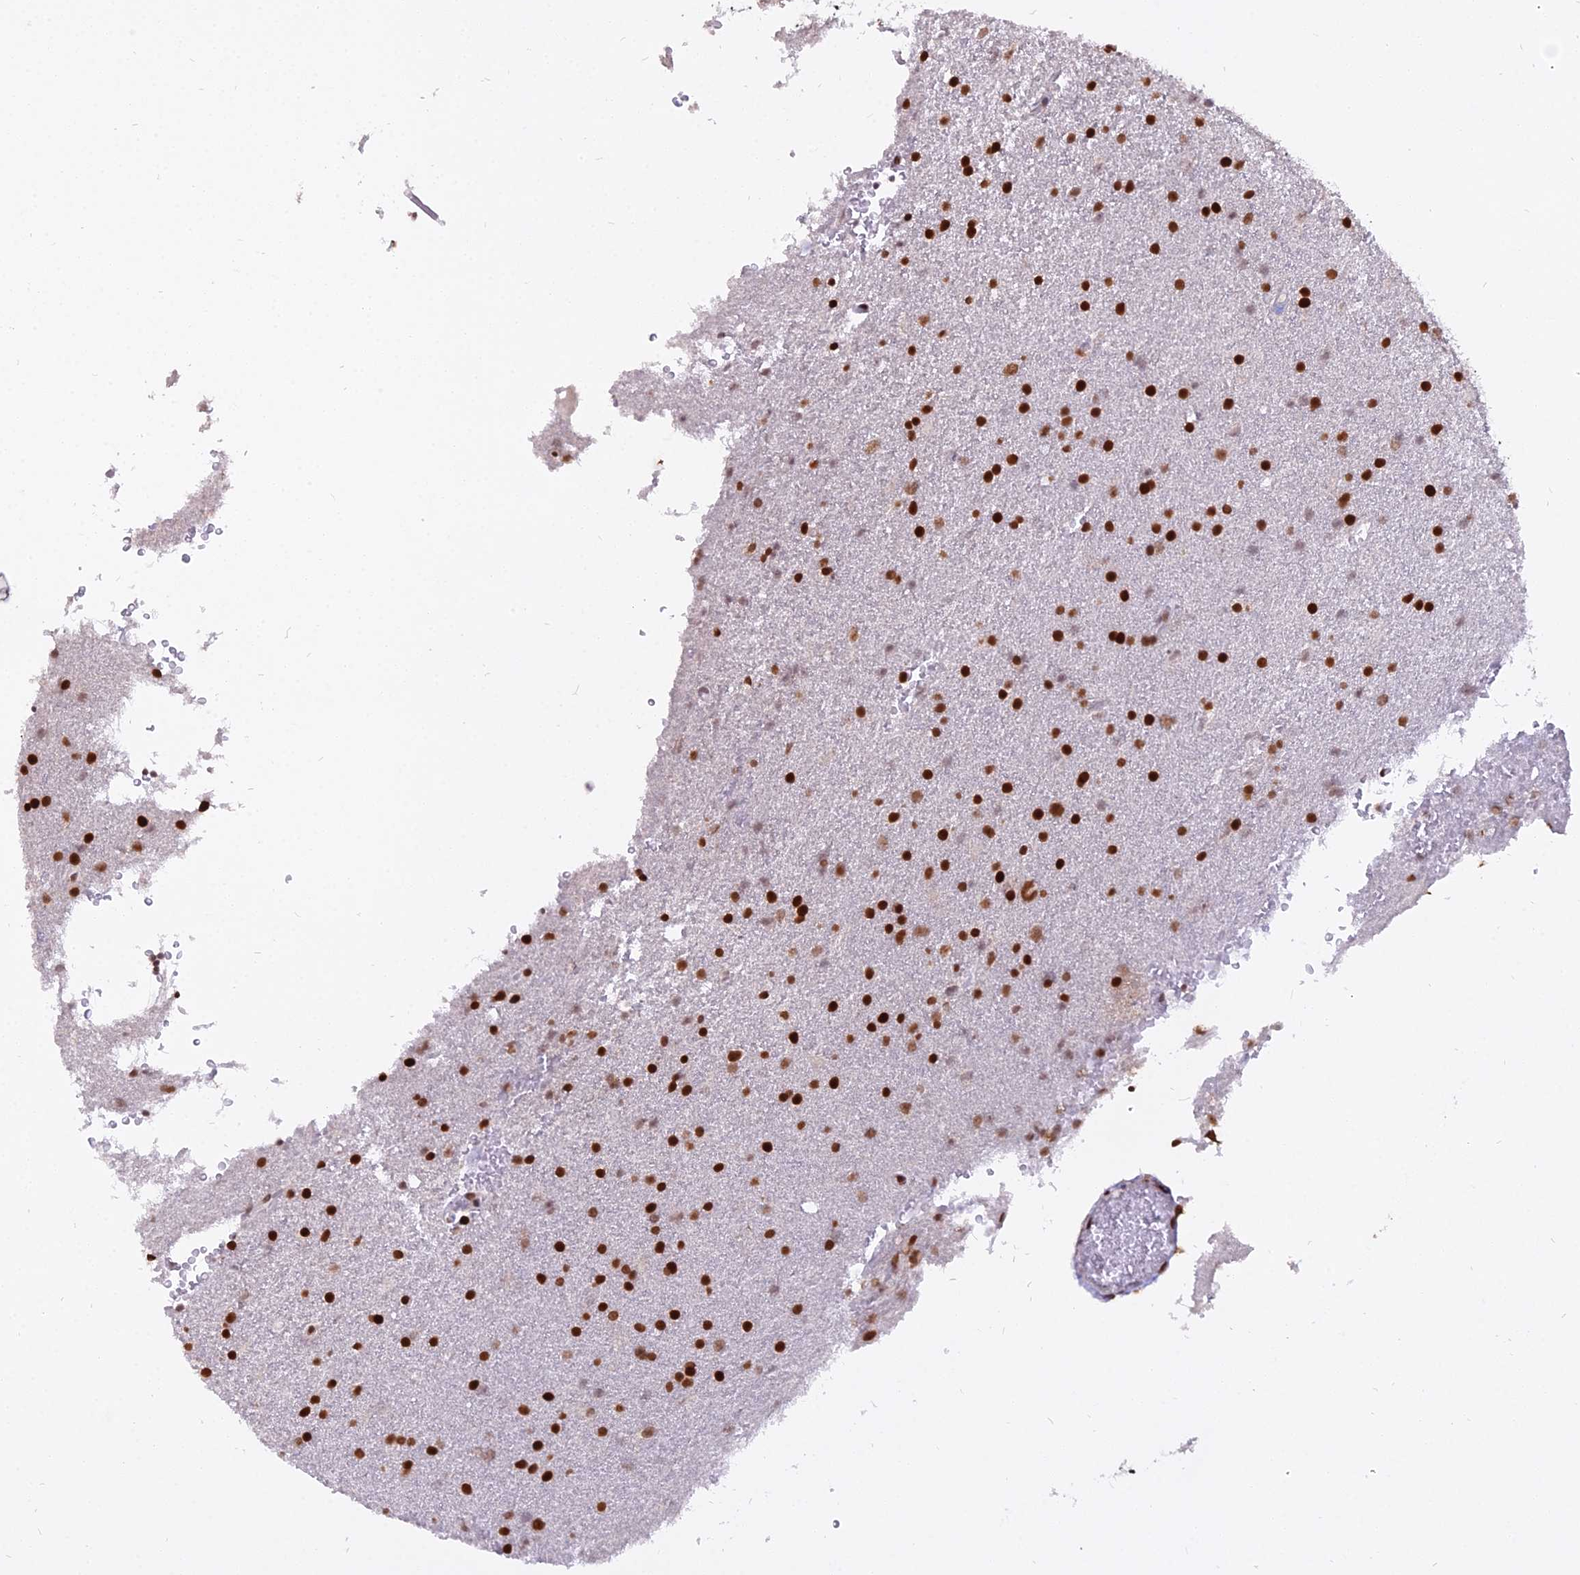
{"staining": {"intensity": "strong", "quantity": ">75%", "location": "nuclear"}, "tissue": "glioma", "cell_type": "Tumor cells", "image_type": "cancer", "snomed": [{"axis": "morphology", "description": "Glioma, malignant, High grade"}, {"axis": "topography", "description": "Cerebral cortex"}], "caption": "Strong nuclear positivity for a protein is seen in approximately >75% of tumor cells of malignant glioma (high-grade) using immunohistochemistry (IHC).", "gene": "PARP1", "patient": {"sex": "female", "age": 36}}